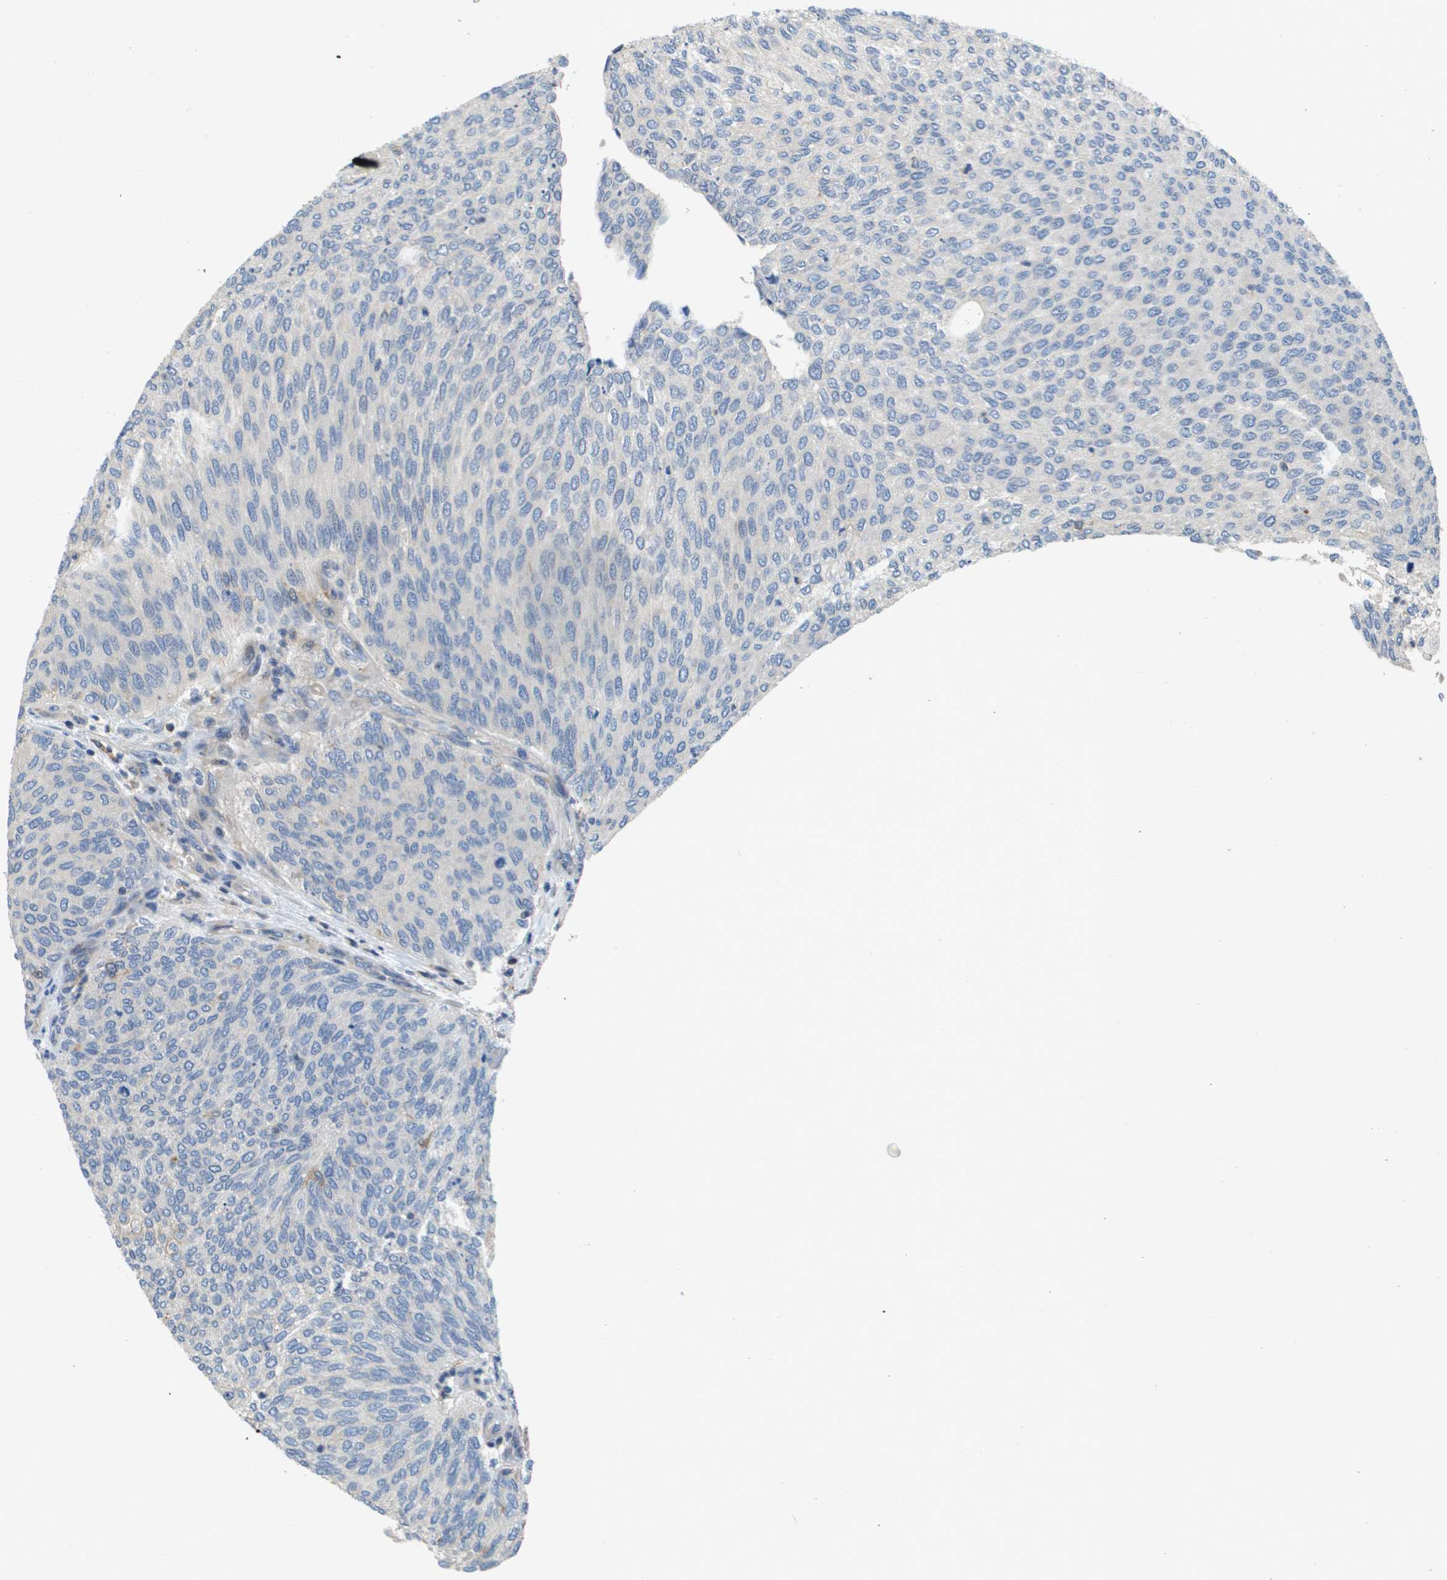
{"staining": {"intensity": "weak", "quantity": "<25%", "location": "nuclear"}, "tissue": "urothelial cancer", "cell_type": "Tumor cells", "image_type": "cancer", "snomed": [{"axis": "morphology", "description": "Urothelial carcinoma, Low grade"}, {"axis": "topography", "description": "Urinary bladder"}], "caption": "Low-grade urothelial carcinoma was stained to show a protein in brown. There is no significant positivity in tumor cells.", "gene": "SCN4B", "patient": {"sex": "female", "age": 79}}